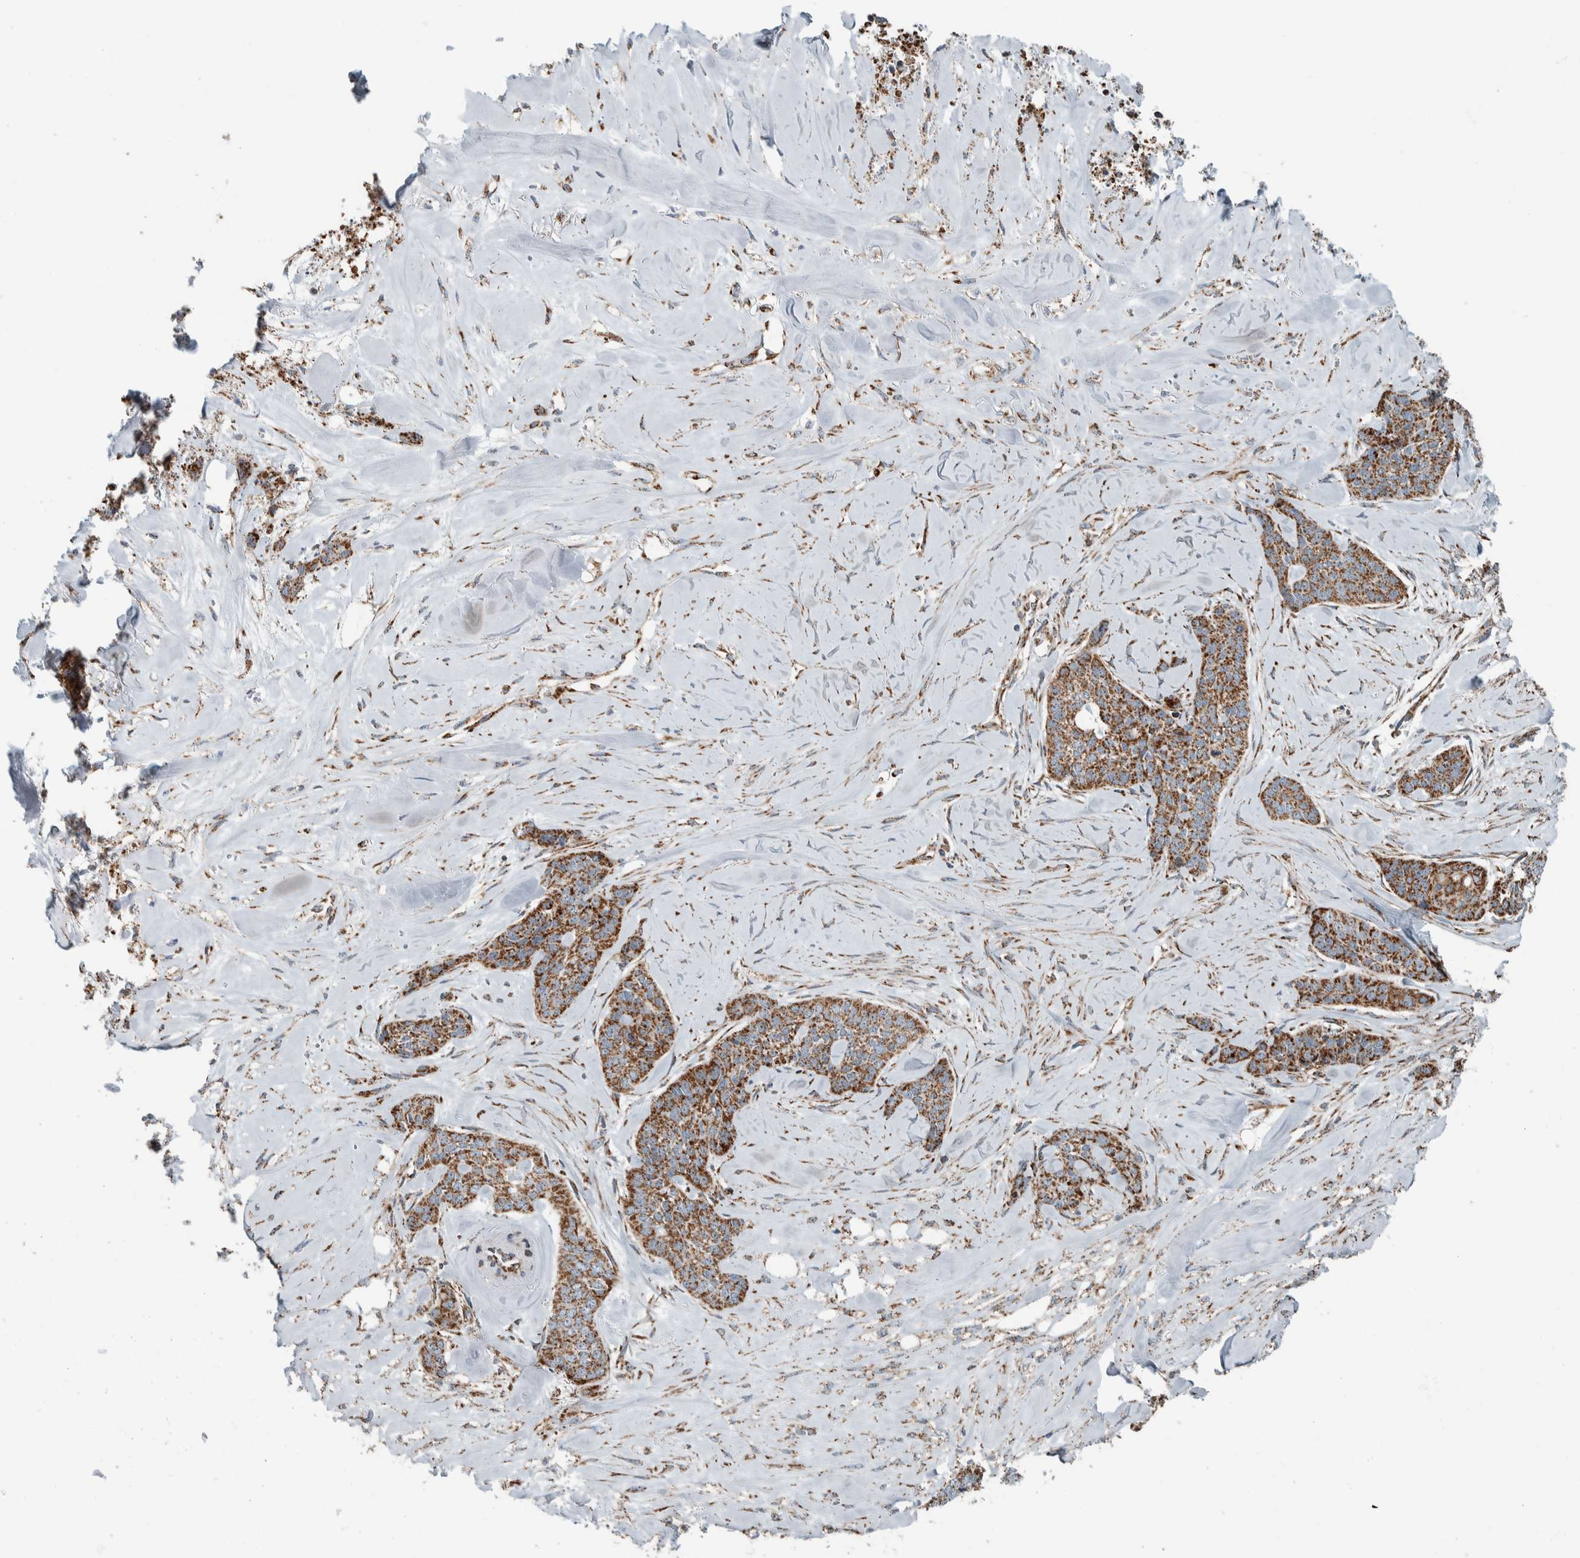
{"staining": {"intensity": "moderate", "quantity": ">75%", "location": "cytoplasmic/membranous"}, "tissue": "skin cancer", "cell_type": "Tumor cells", "image_type": "cancer", "snomed": [{"axis": "morphology", "description": "Basal cell carcinoma"}, {"axis": "topography", "description": "Skin"}], "caption": "Protein staining reveals moderate cytoplasmic/membranous positivity in about >75% of tumor cells in skin cancer.", "gene": "CNTROB", "patient": {"sex": "female", "age": 64}}